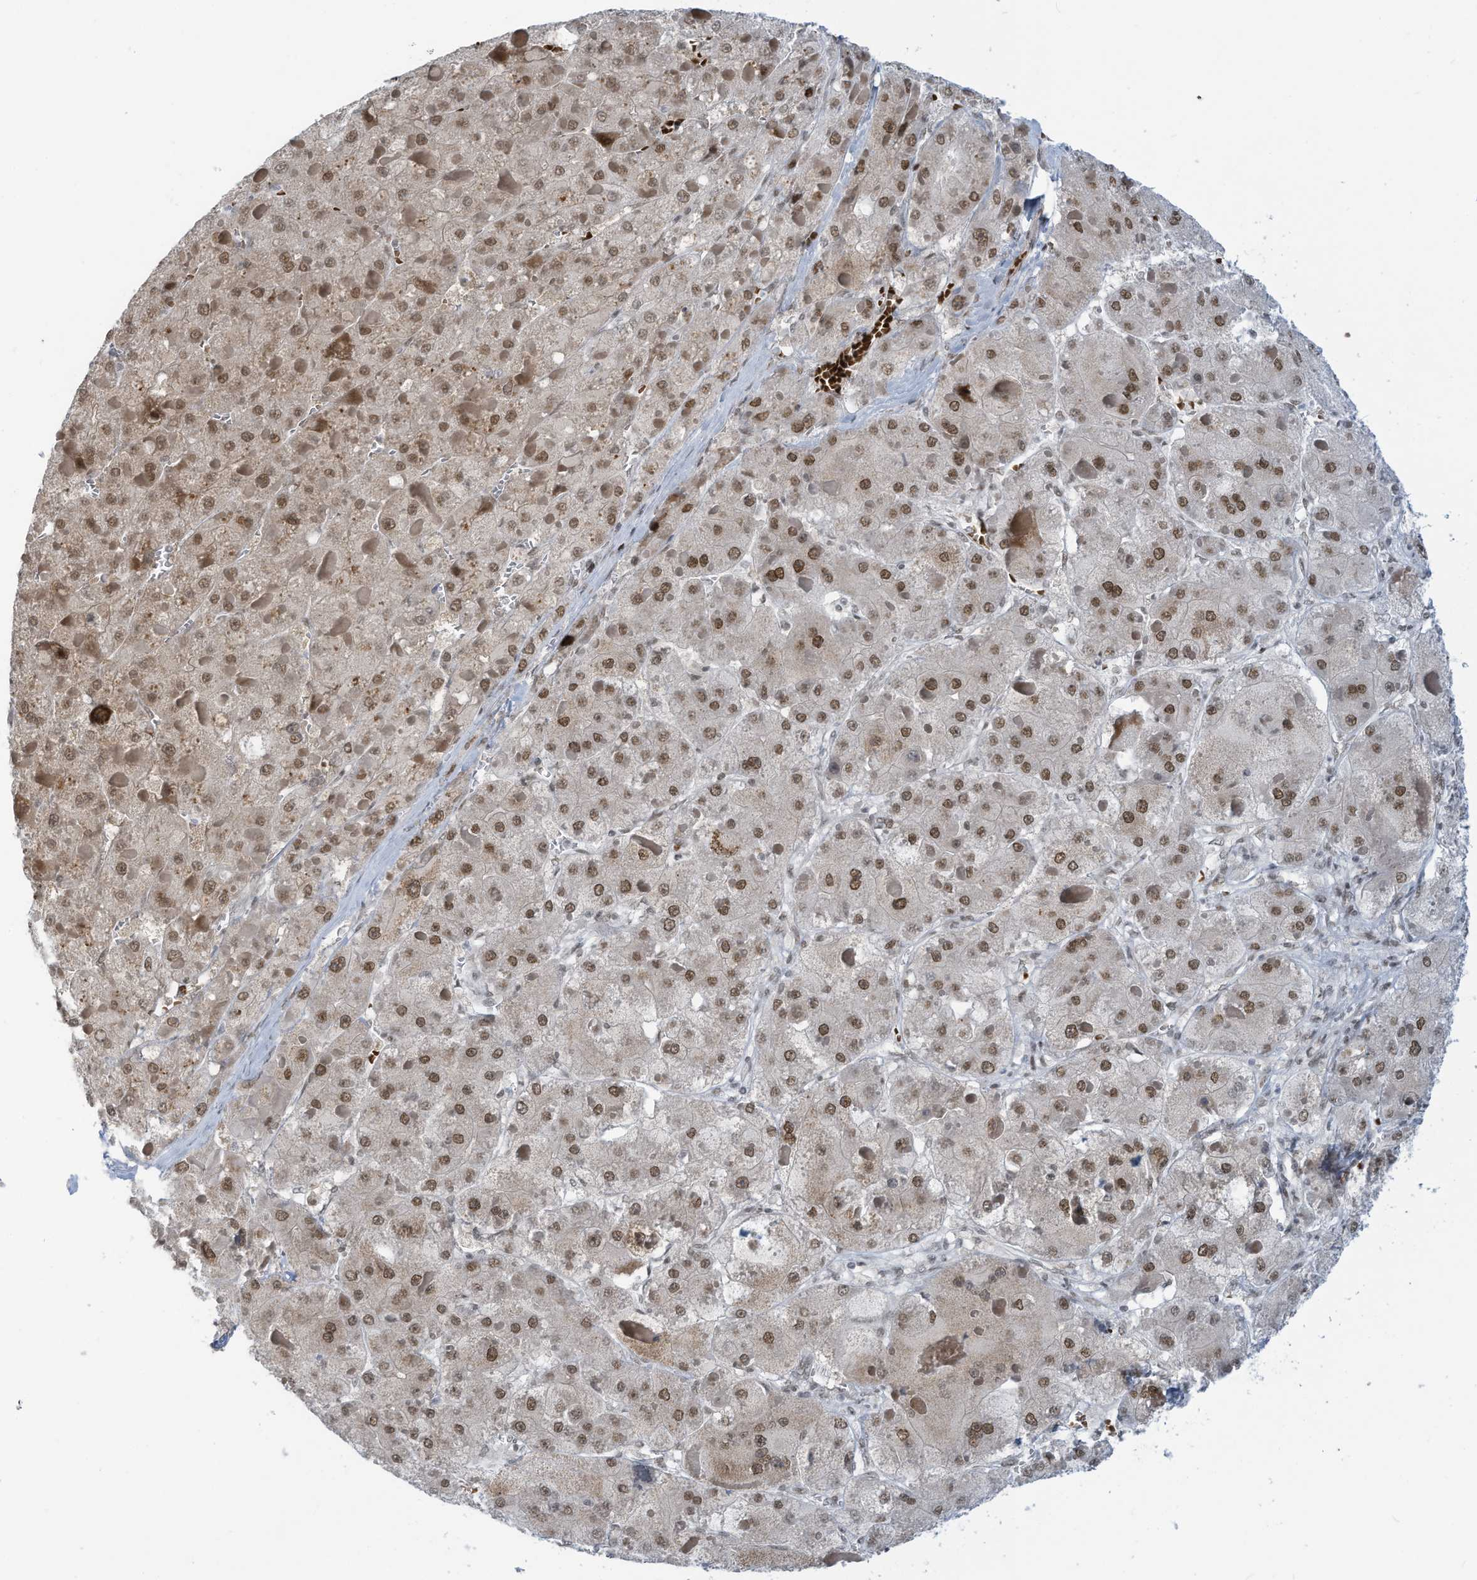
{"staining": {"intensity": "moderate", "quantity": ">75%", "location": "nuclear"}, "tissue": "liver cancer", "cell_type": "Tumor cells", "image_type": "cancer", "snomed": [{"axis": "morphology", "description": "Carcinoma, Hepatocellular, NOS"}, {"axis": "topography", "description": "Liver"}], "caption": "Liver cancer stained with DAB (3,3'-diaminobenzidine) immunohistochemistry demonstrates medium levels of moderate nuclear positivity in about >75% of tumor cells.", "gene": "ECT2L", "patient": {"sex": "female", "age": 73}}